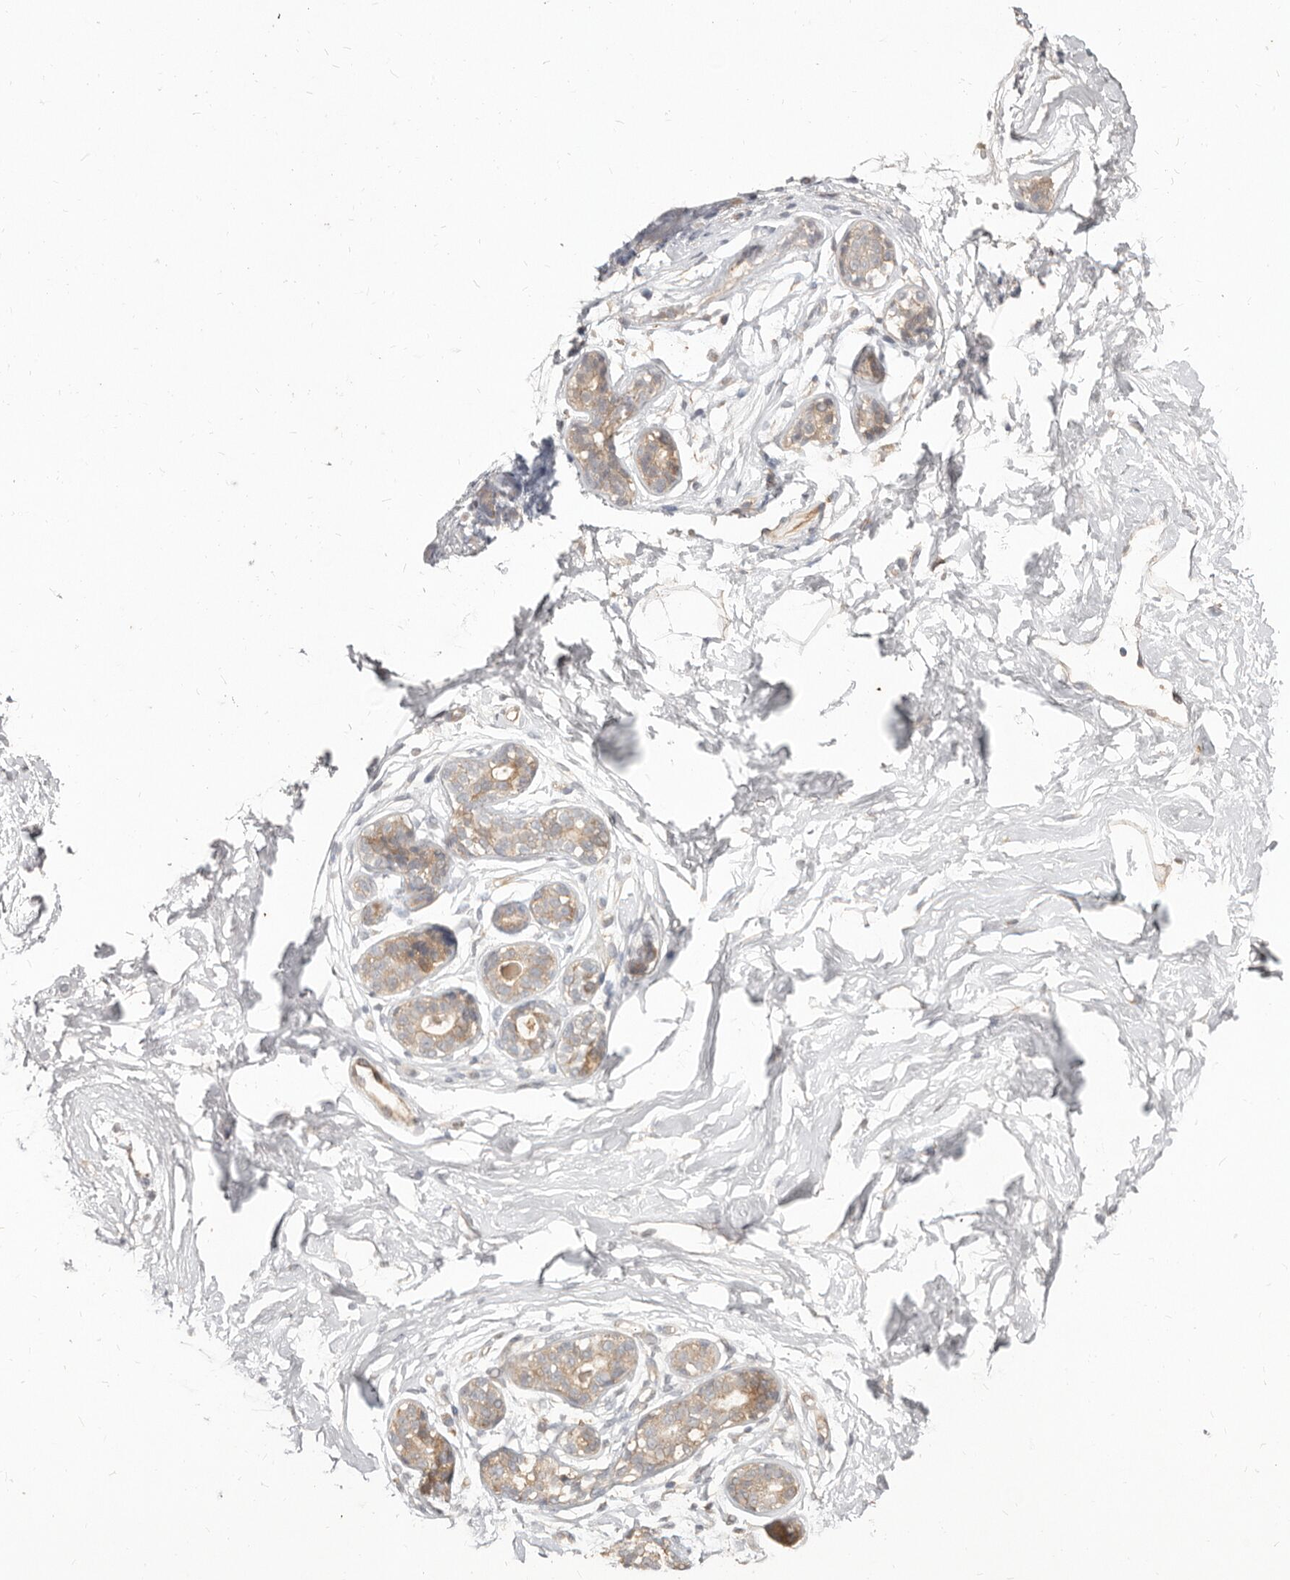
{"staining": {"intensity": "negative", "quantity": "none", "location": "none"}, "tissue": "breast", "cell_type": "Adipocytes", "image_type": "normal", "snomed": [{"axis": "morphology", "description": "Normal tissue, NOS"}, {"axis": "morphology", "description": "Adenoma, NOS"}, {"axis": "topography", "description": "Breast"}], "caption": "DAB (3,3'-diaminobenzidine) immunohistochemical staining of benign breast exhibits no significant positivity in adipocytes.", "gene": "MTFR2", "patient": {"sex": "female", "age": 23}}